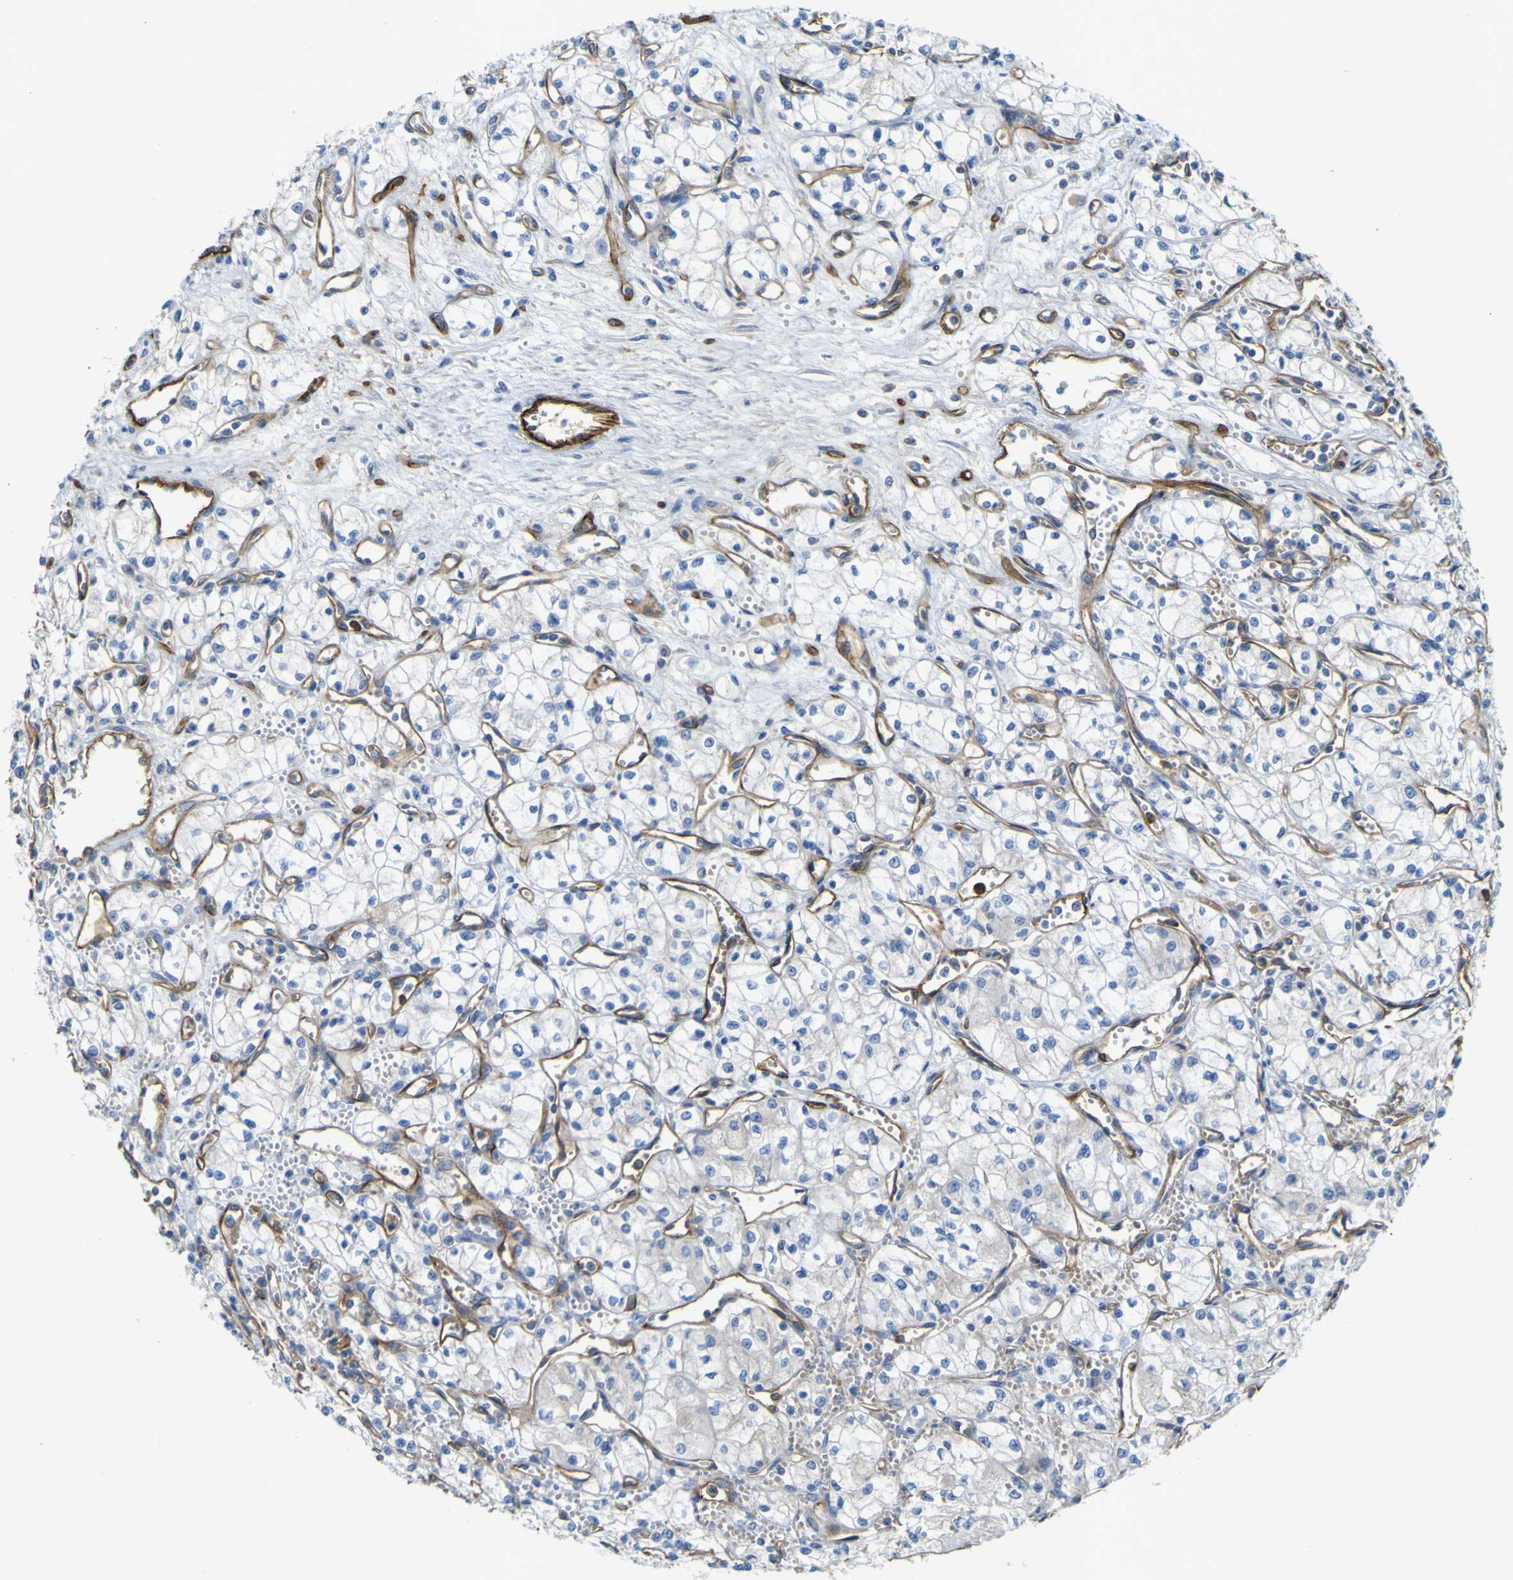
{"staining": {"intensity": "negative", "quantity": "none", "location": "none"}, "tissue": "renal cancer", "cell_type": "Tumor cells", "image_type": "cancer", "snomed": [{"axis": "morphology", "description": "Normal tissue, NOS"}, {"axis": "morphology", "description": "Adenocarcinoma, NOS"}, {"axis": "topography", "description": "Kidney"}], "caption": "A high-resolution image shows IHC staining of renal adenocarcinoma, which exhibits no significant expression in tumor cells.", "gene": "CD93", "patient": {"sex": "male", "age": 59}}